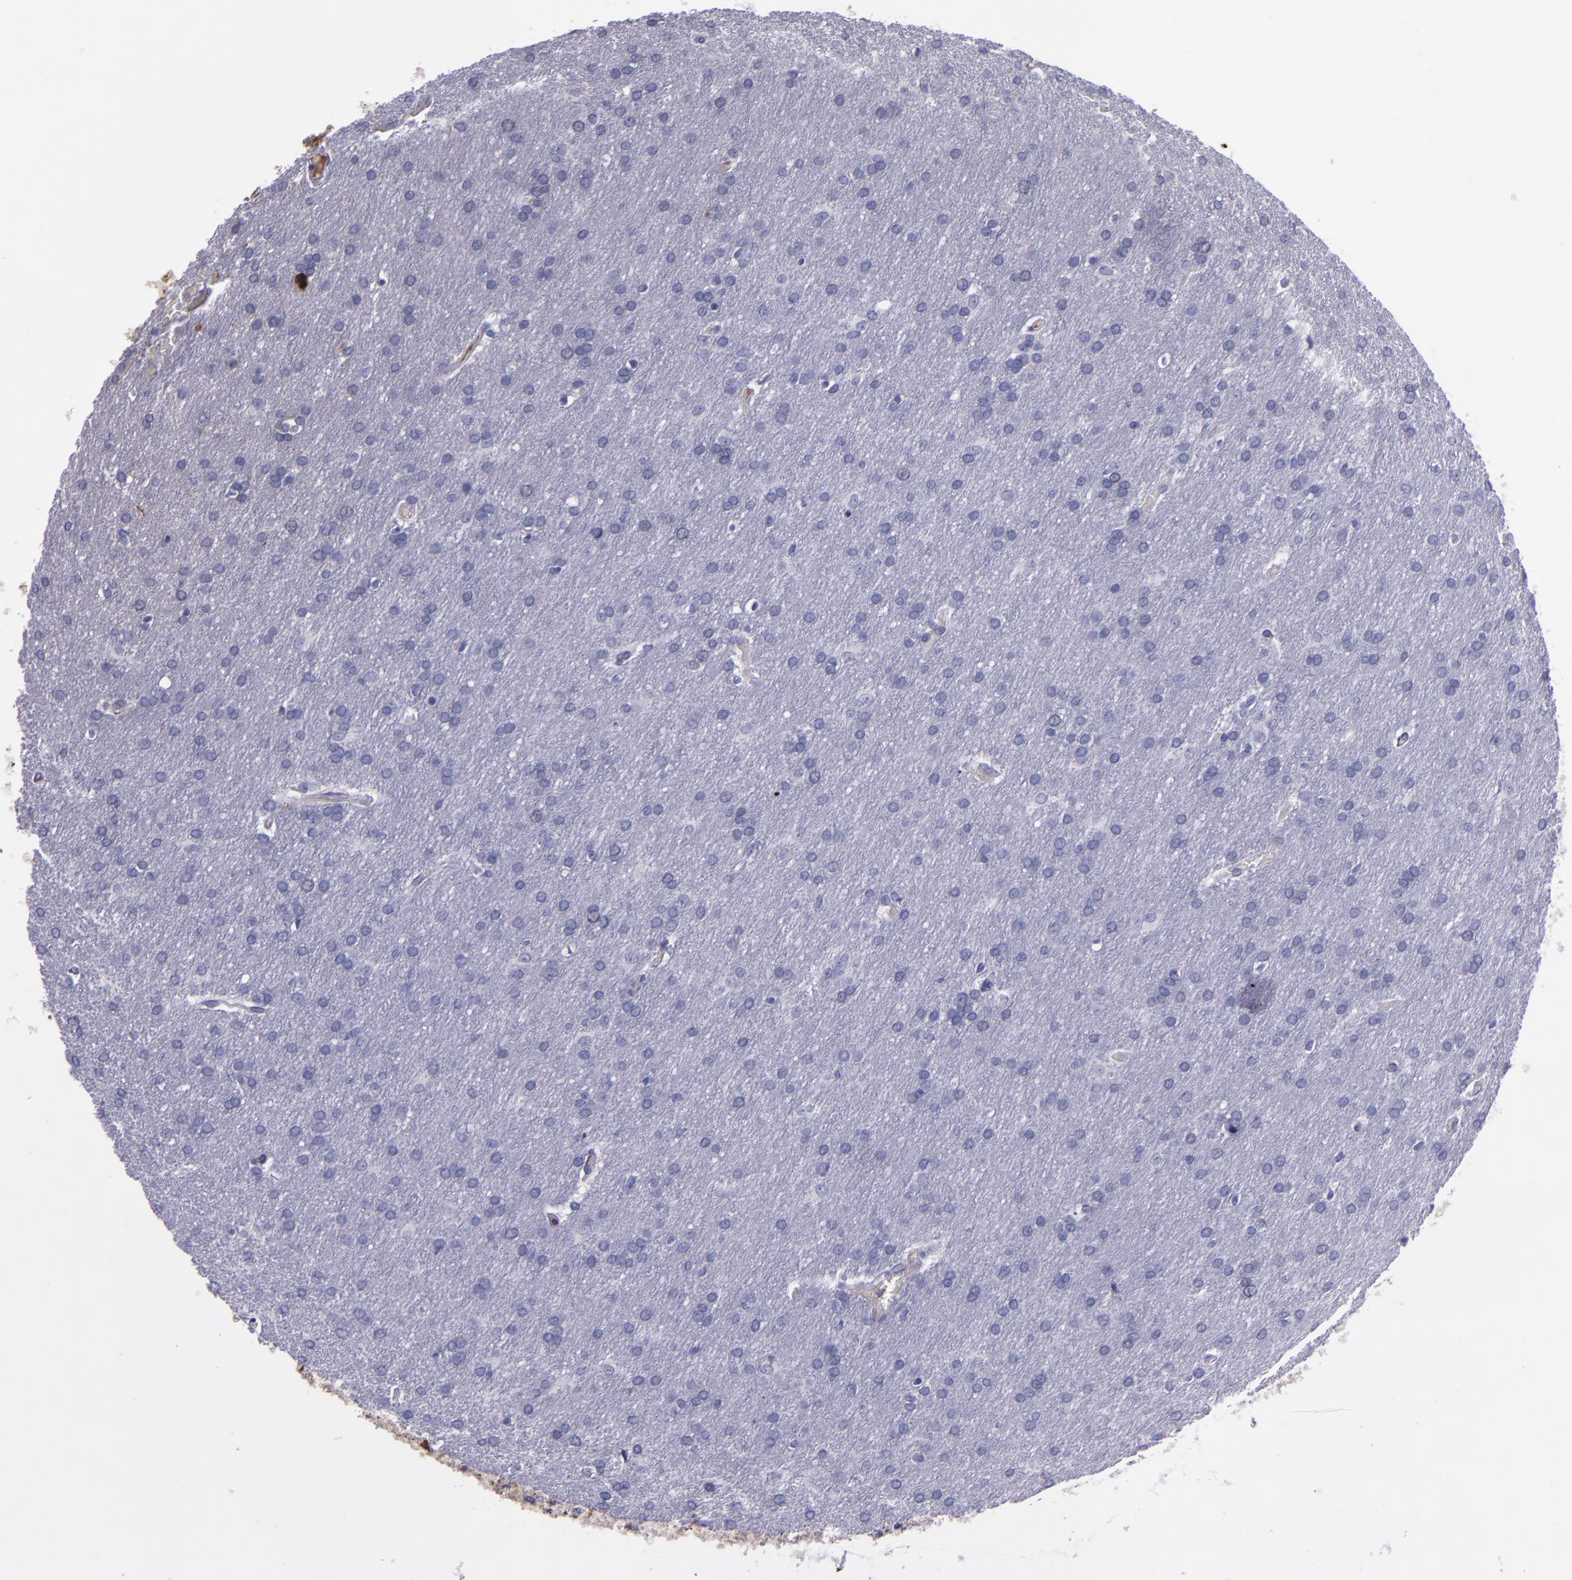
{"staining": {"intensity": "negative", "quantity": "none", "location": "none"}, "tissue": "glioma", "cell_type": "Tumor cells", "image_type": "cancer", "snomed": [{"axis": "morphology", "description": "Glioma, malignant, Low grade"}, {"axis": "topography", "description": "Brain"}], "caption": "This is a histopathology image of IHC staining of glioma, which shows no expression in tumor cells.", "gene": "APOH", "patient": {"sex": "female", "age": 32}}